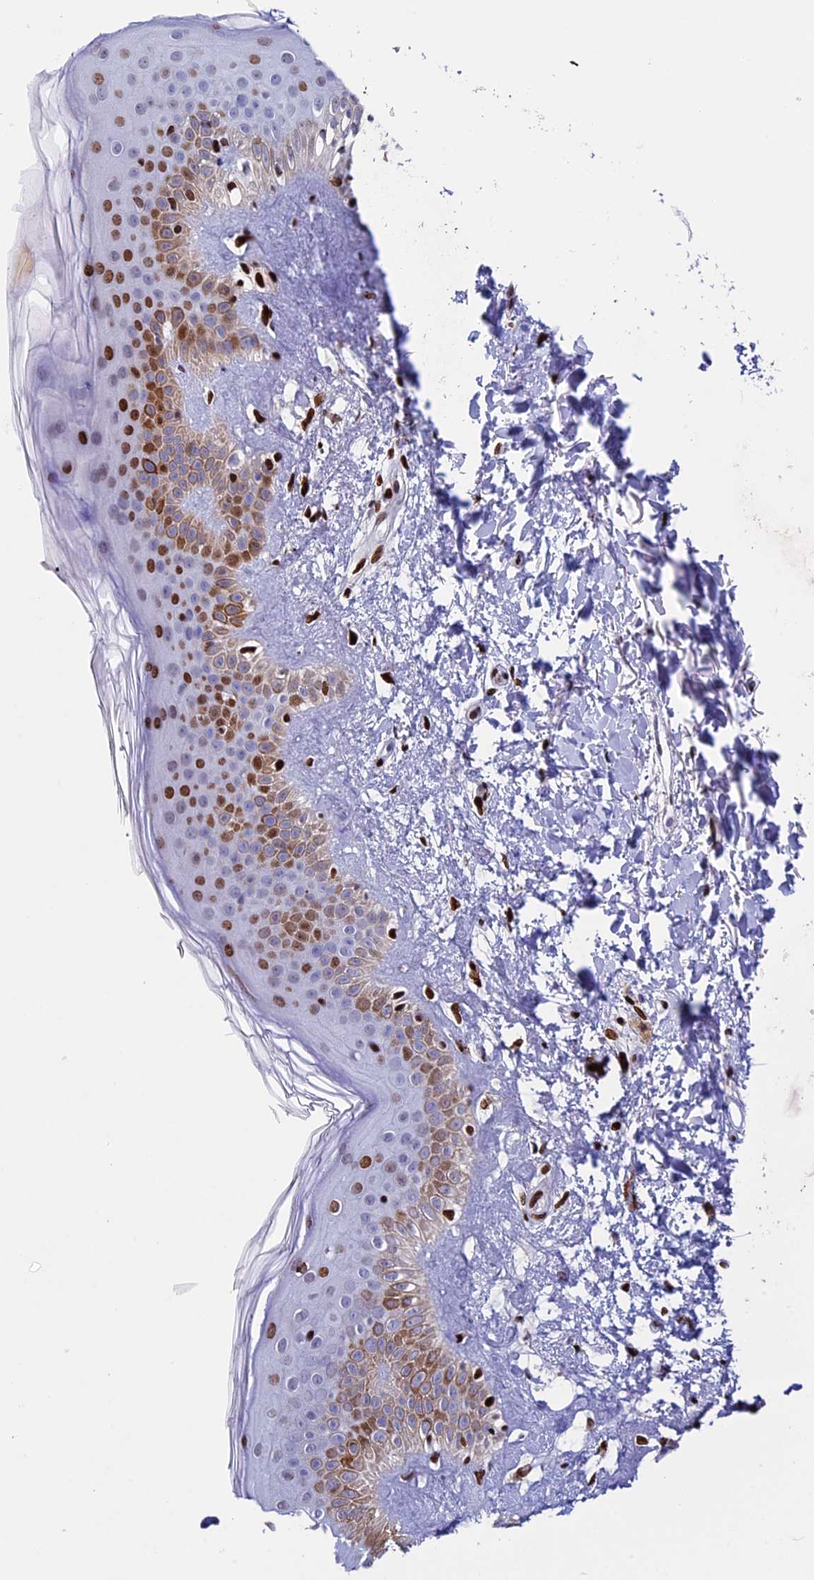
{"staining": {"intensity": "strong", "quantity": ">75%", "location": "nuclear"}, "tissue": "skin", "cell_type": "Fibroblasts", "image_type": "normal", "snomed": [{"axis": "morphology", "description": "Normal tissue, NOS"}, {"axis": "topography", "description": "Skin"}], "caption": "Immunohistochemical staining of normal skin exhibits strong nuclear protein staining in approximately >75% of fibroblasts.", "gene": "BTBD3", "patient": {"sex": "female", "age": 58}}